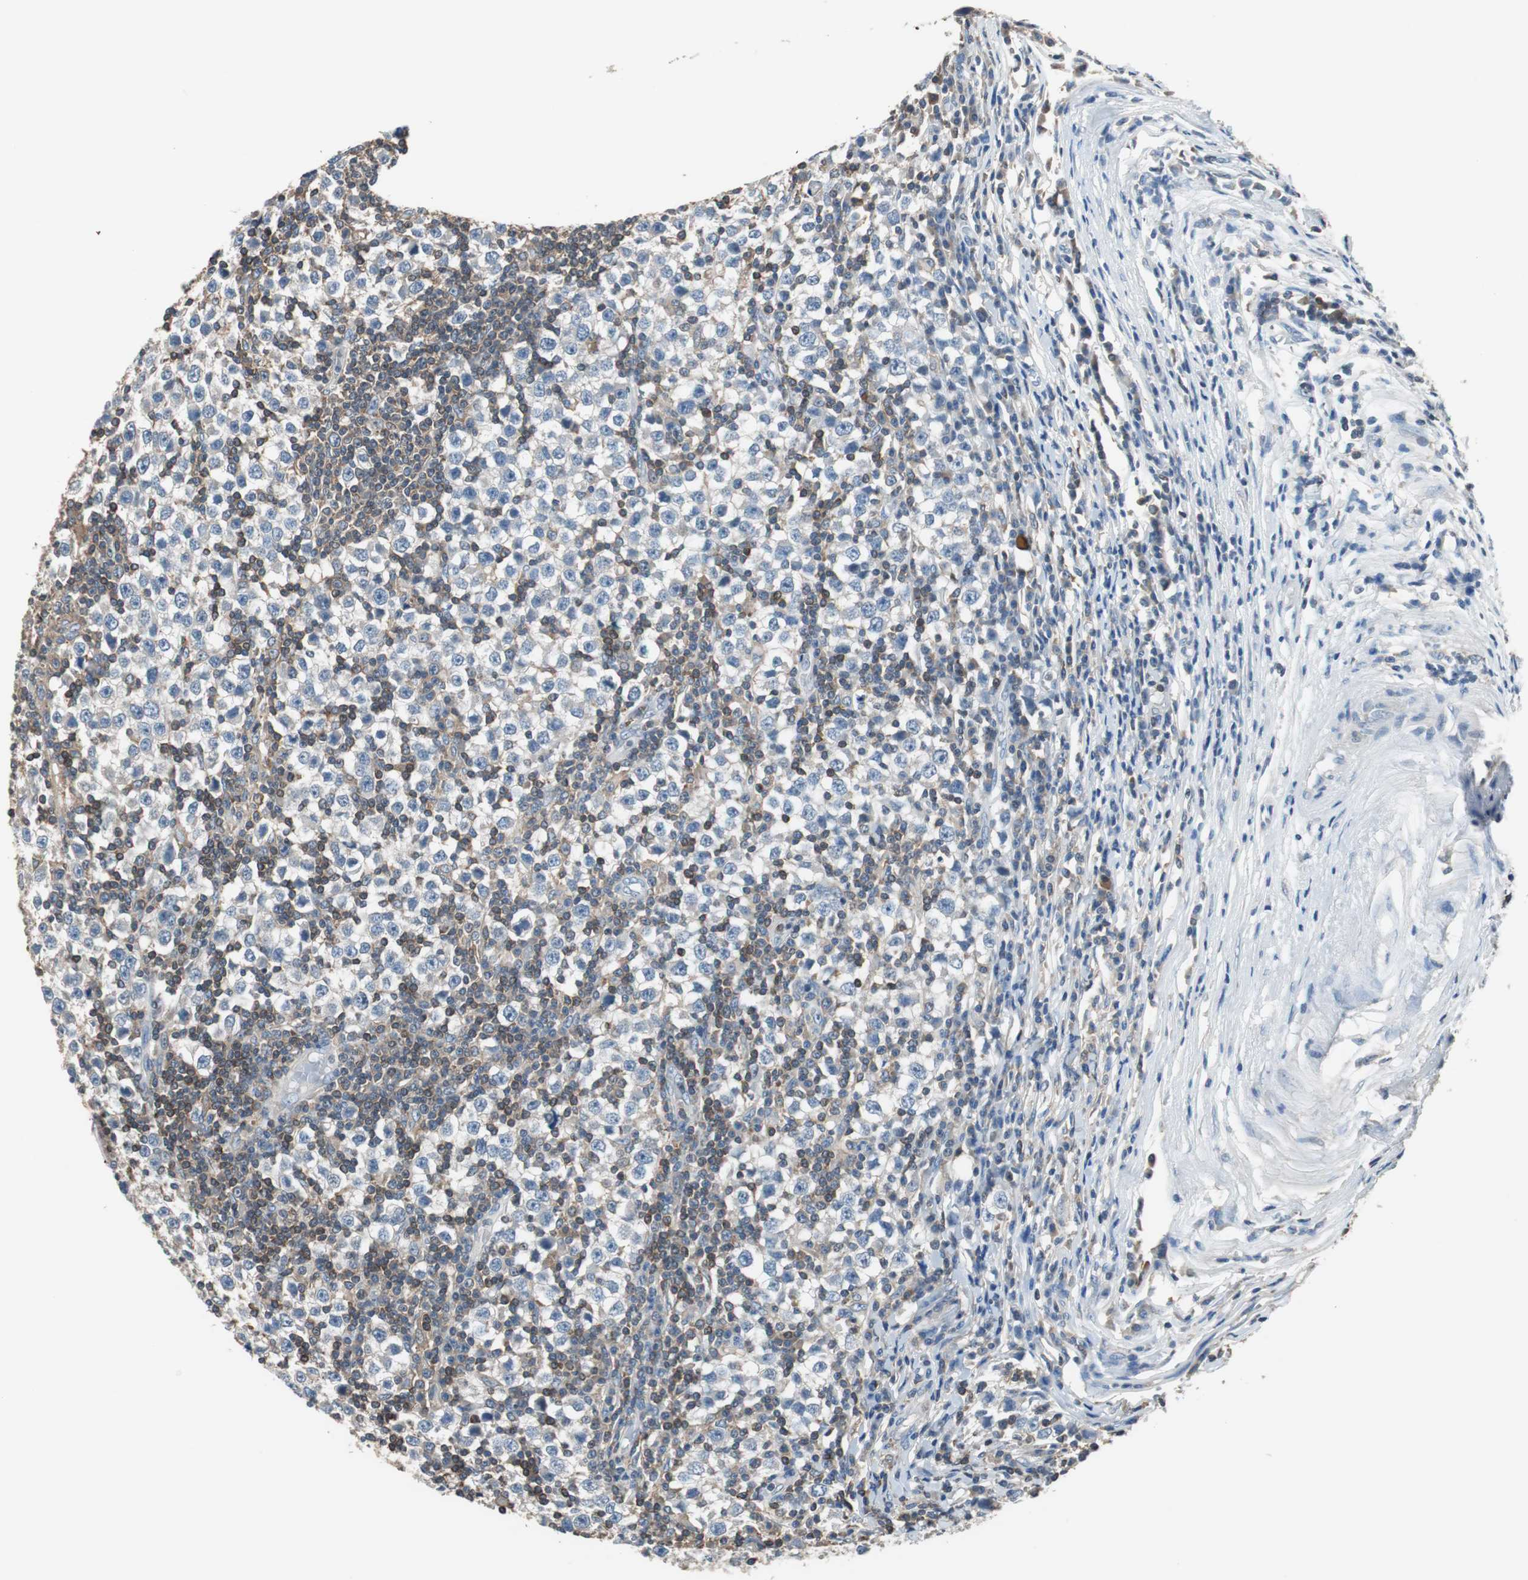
{"staining": {"intensity": "weak", "quantity": "<25%", "location": "cytoplasmic/membranous"}, "tissue": "testis cancer", "cell_type": "Tumor cells", "image_type": "cancer", "snomed": [{"axis": "morphology", "description": "Seminoma, NOS"}, {"axis": "topography", "description": "Testis"}], "caption": "IHC micrograph of testis cancer (seminoma) stained for a protein (brown), which reveals no positivity in tumor cells.", "gene": "PRKCA", "patient": {"sex": "male", "age": 65}}